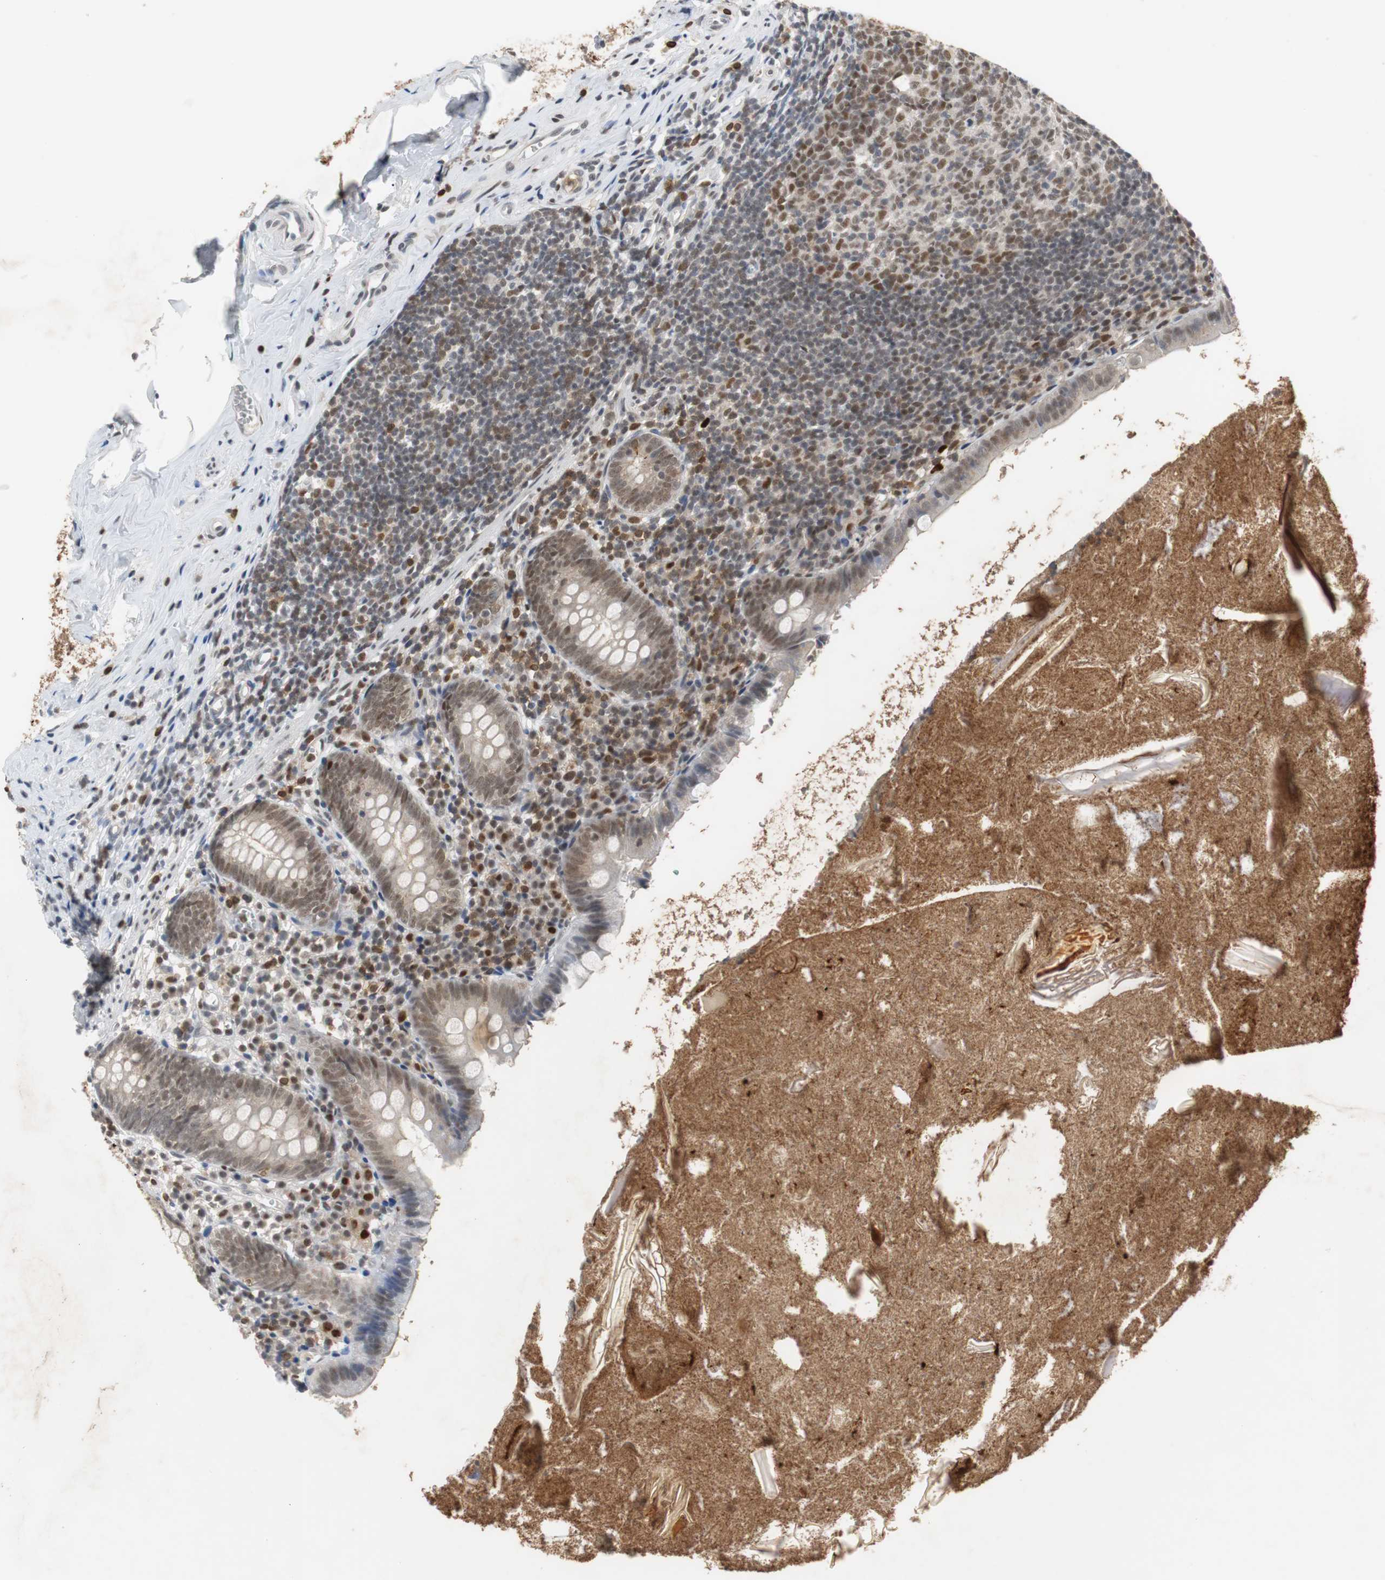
{"staining": {"intensity": "moderate", "quantity": "25%-75%", "location": "nuclear"}, "tissue": "appendix", "cell_type": "Glandular cells", "image_type": "normal", "snomed": [{"axis": "morphology", "description": "Normal tissue, NOS"}, {"axis": "topography", "description": "Appendix"}], "caption": "An image of human appendix stained for a protein exhibits moderate nuclear brown staining in glandular cells. (DAB (3,3'-diaminobenzidine) IHC with brightfield microscopy, high magnification).", "gene": "SIRT1", "patient": {"sex": "male", "age": 52}}